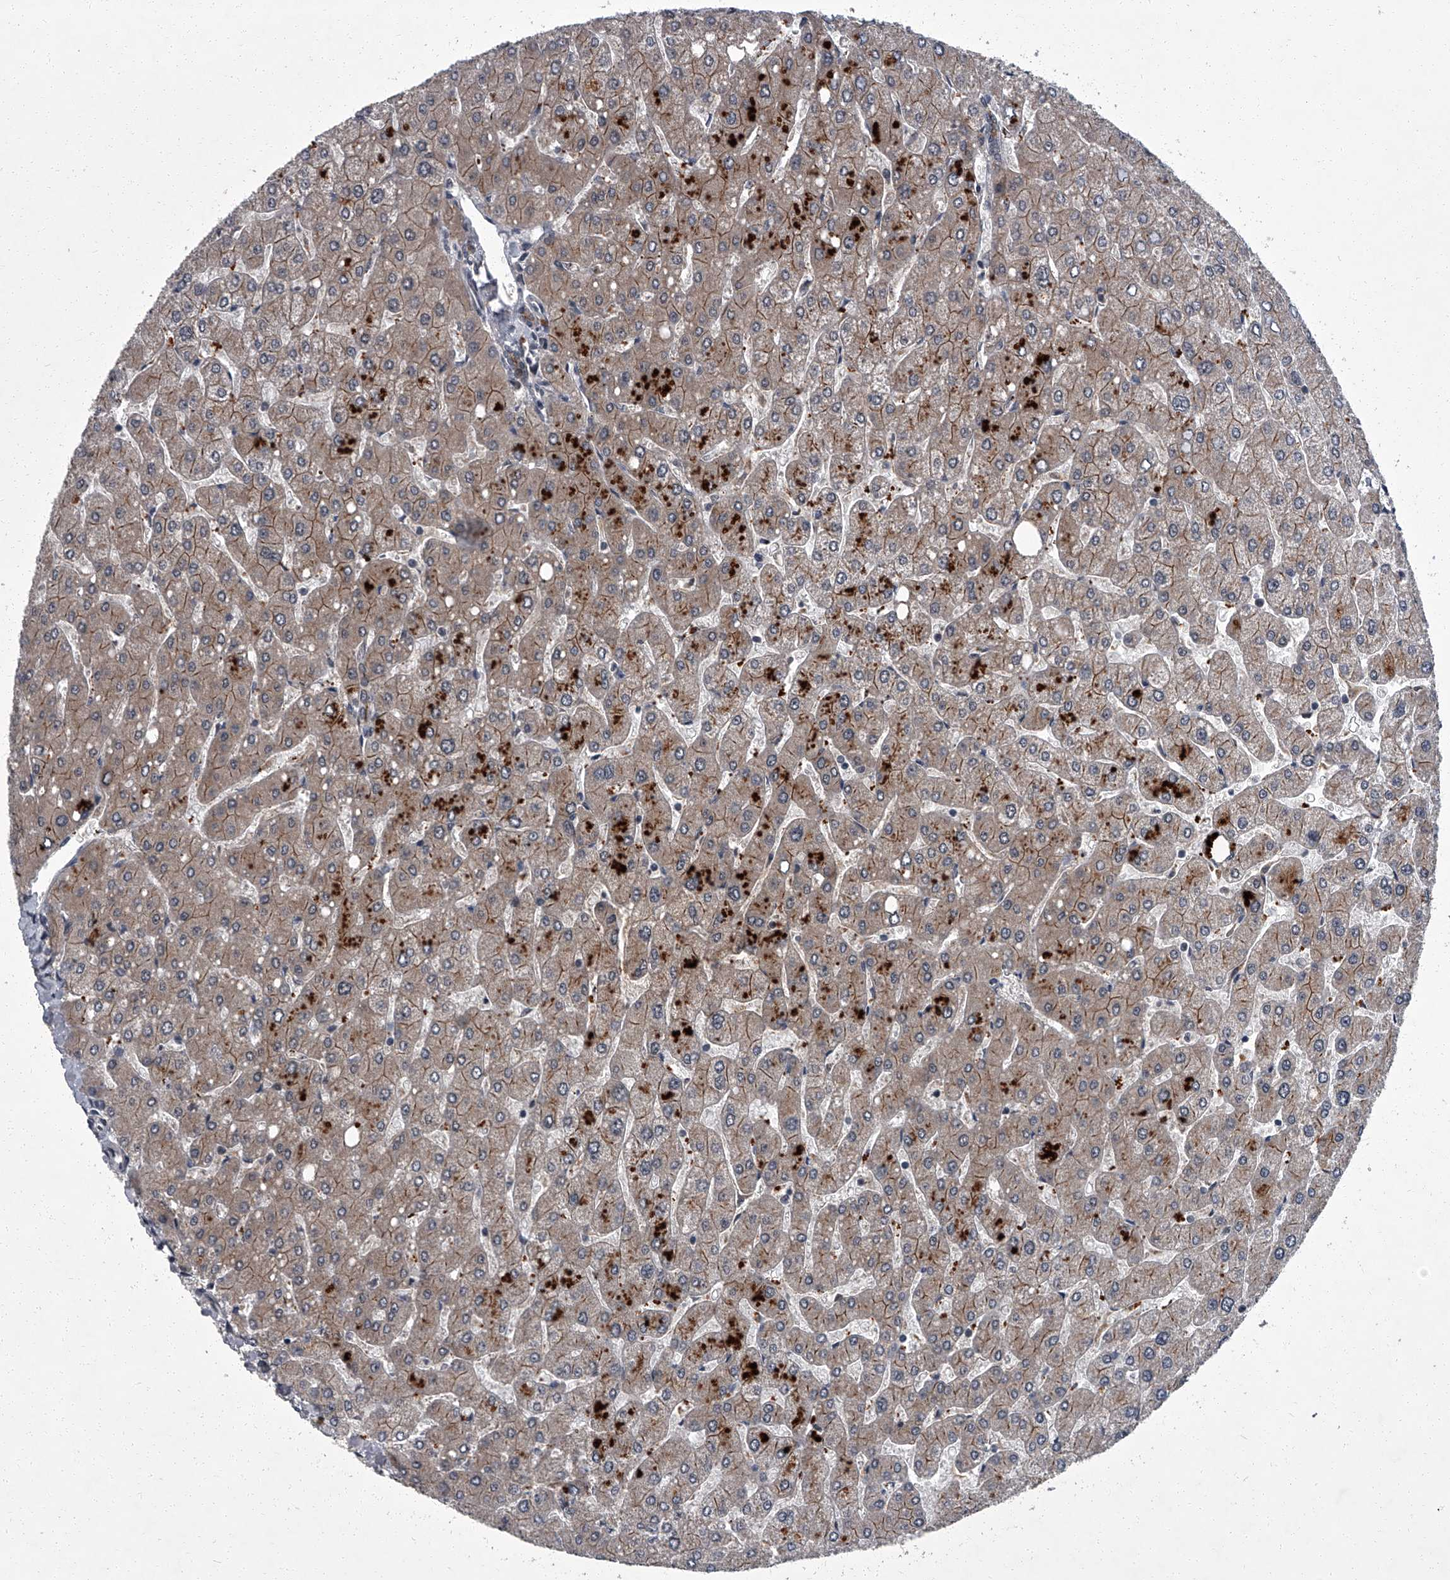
{"staining": {"intensity": "negative", "quantity": "none", "location": "none"}, "tissue": "liver", "cell_type": "Cholangiocytes", "image_type": "normal", "snomed": [{"axis": "morphology", "description": "Normal tissue, NOS"}, {"axis": "topography", "description": "Liver"}], "caption": "Unremarkable liver was stained to show a protein in brown. There is no significant expression in cholangiocytes. Brightfield microscopy of immunohistochemistry stained with DAB (3,3'-diaminobenzidine) (brown) and hematoxylin (blue), captured at high magnification.", "gene": "ZNF518B", "patient": {"sex": "male", "age": 55}}